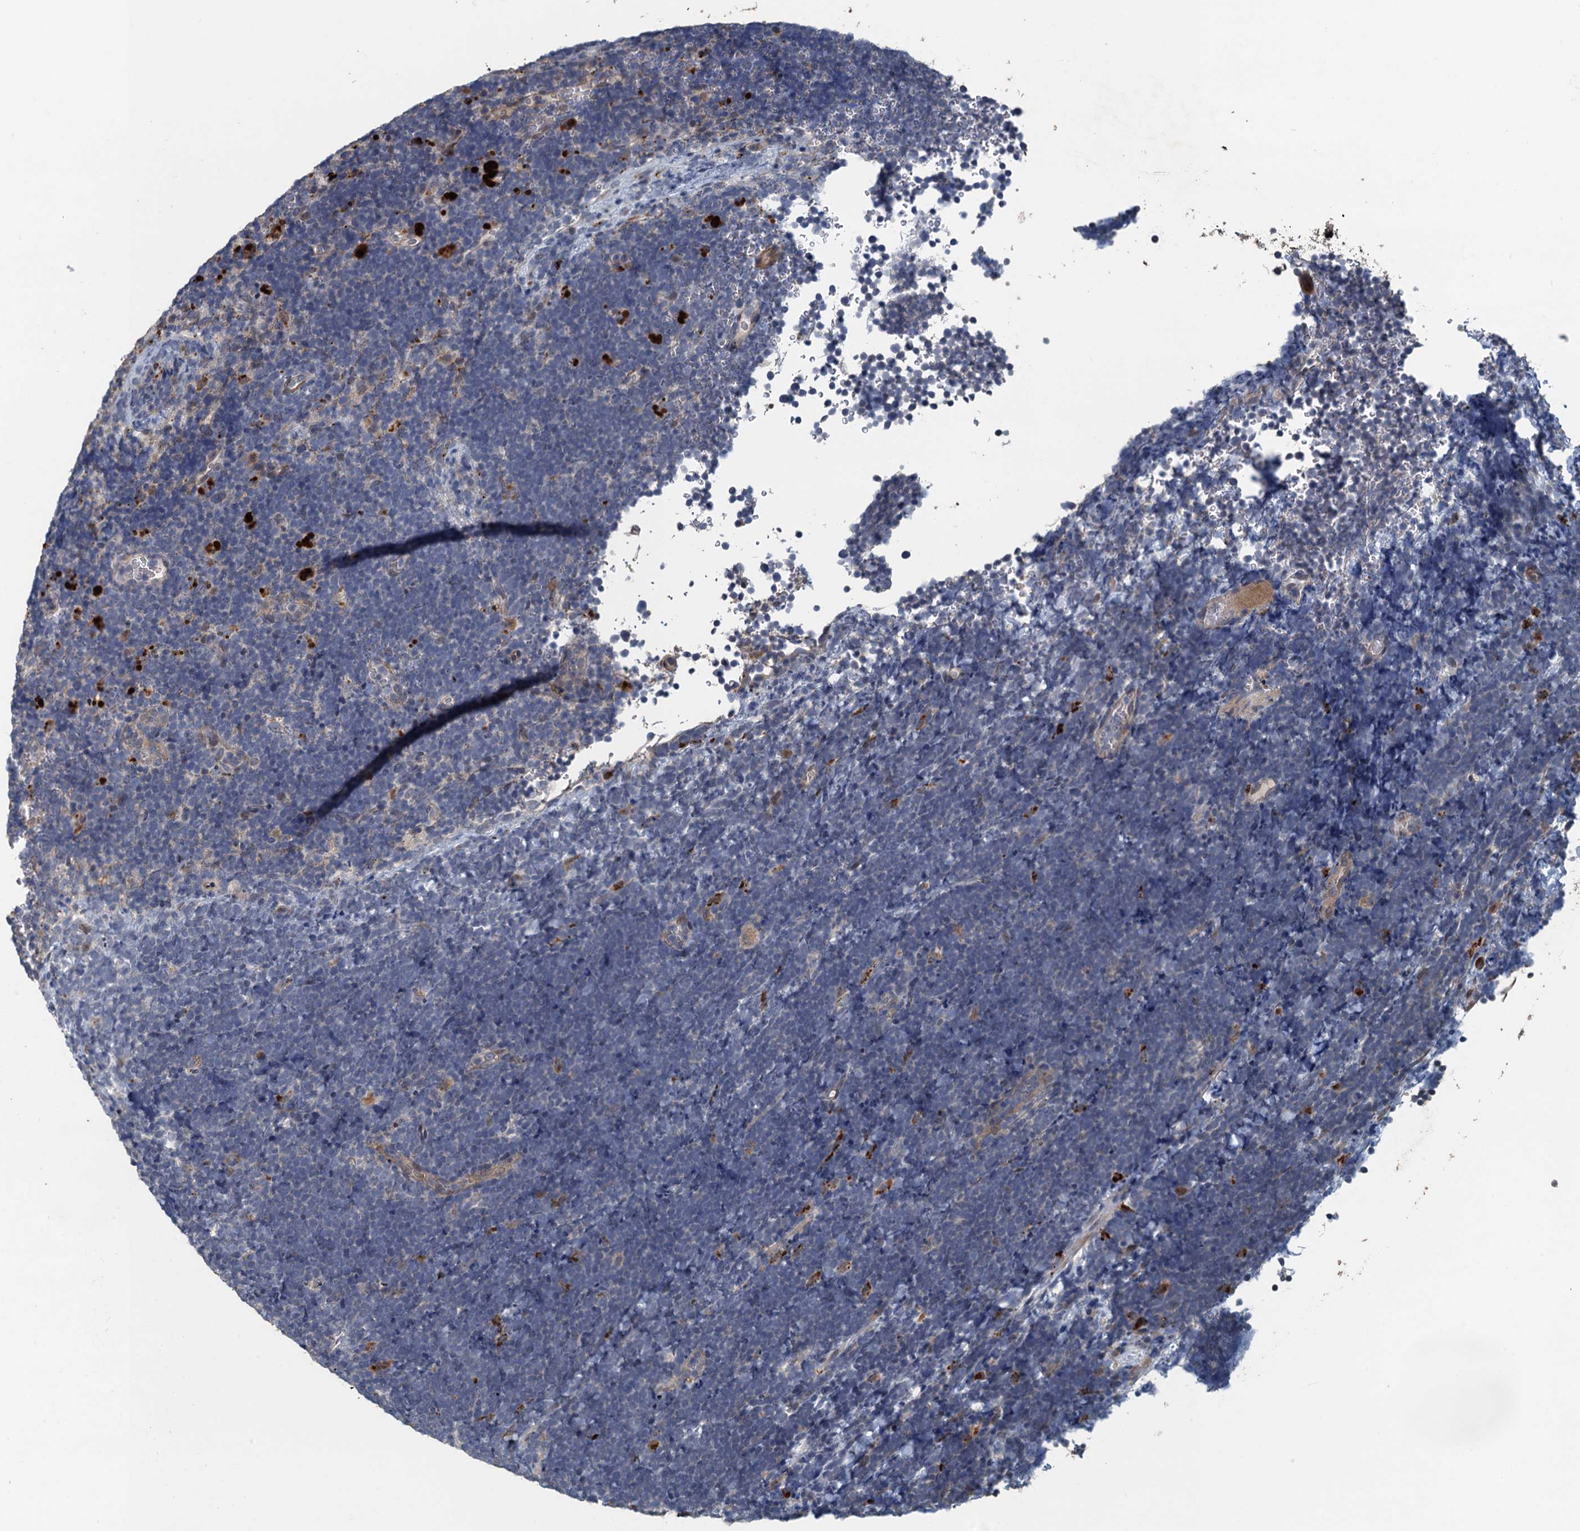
{"staining": {"intensity": "negative", "quantity": "none", "location": "none"}, "tissue": "lymphoma", "cell_type": "Tumor cells", "image_type": "cancer", "snomed": [{"axis": "morphology", "description": "Malignant lymphoma, non-Hodgkin's type, High grade"}, {"axis": "topography", "description": "Lymph node"}], "caption": "Immunohistochemistry (IHC) of malignant lymphoma, non-Hodgkin's type (high-grade) demonstrates no expression in tumor cells.", "gene": "AGRN", "patient": {"sex": "male", "age": 13}}